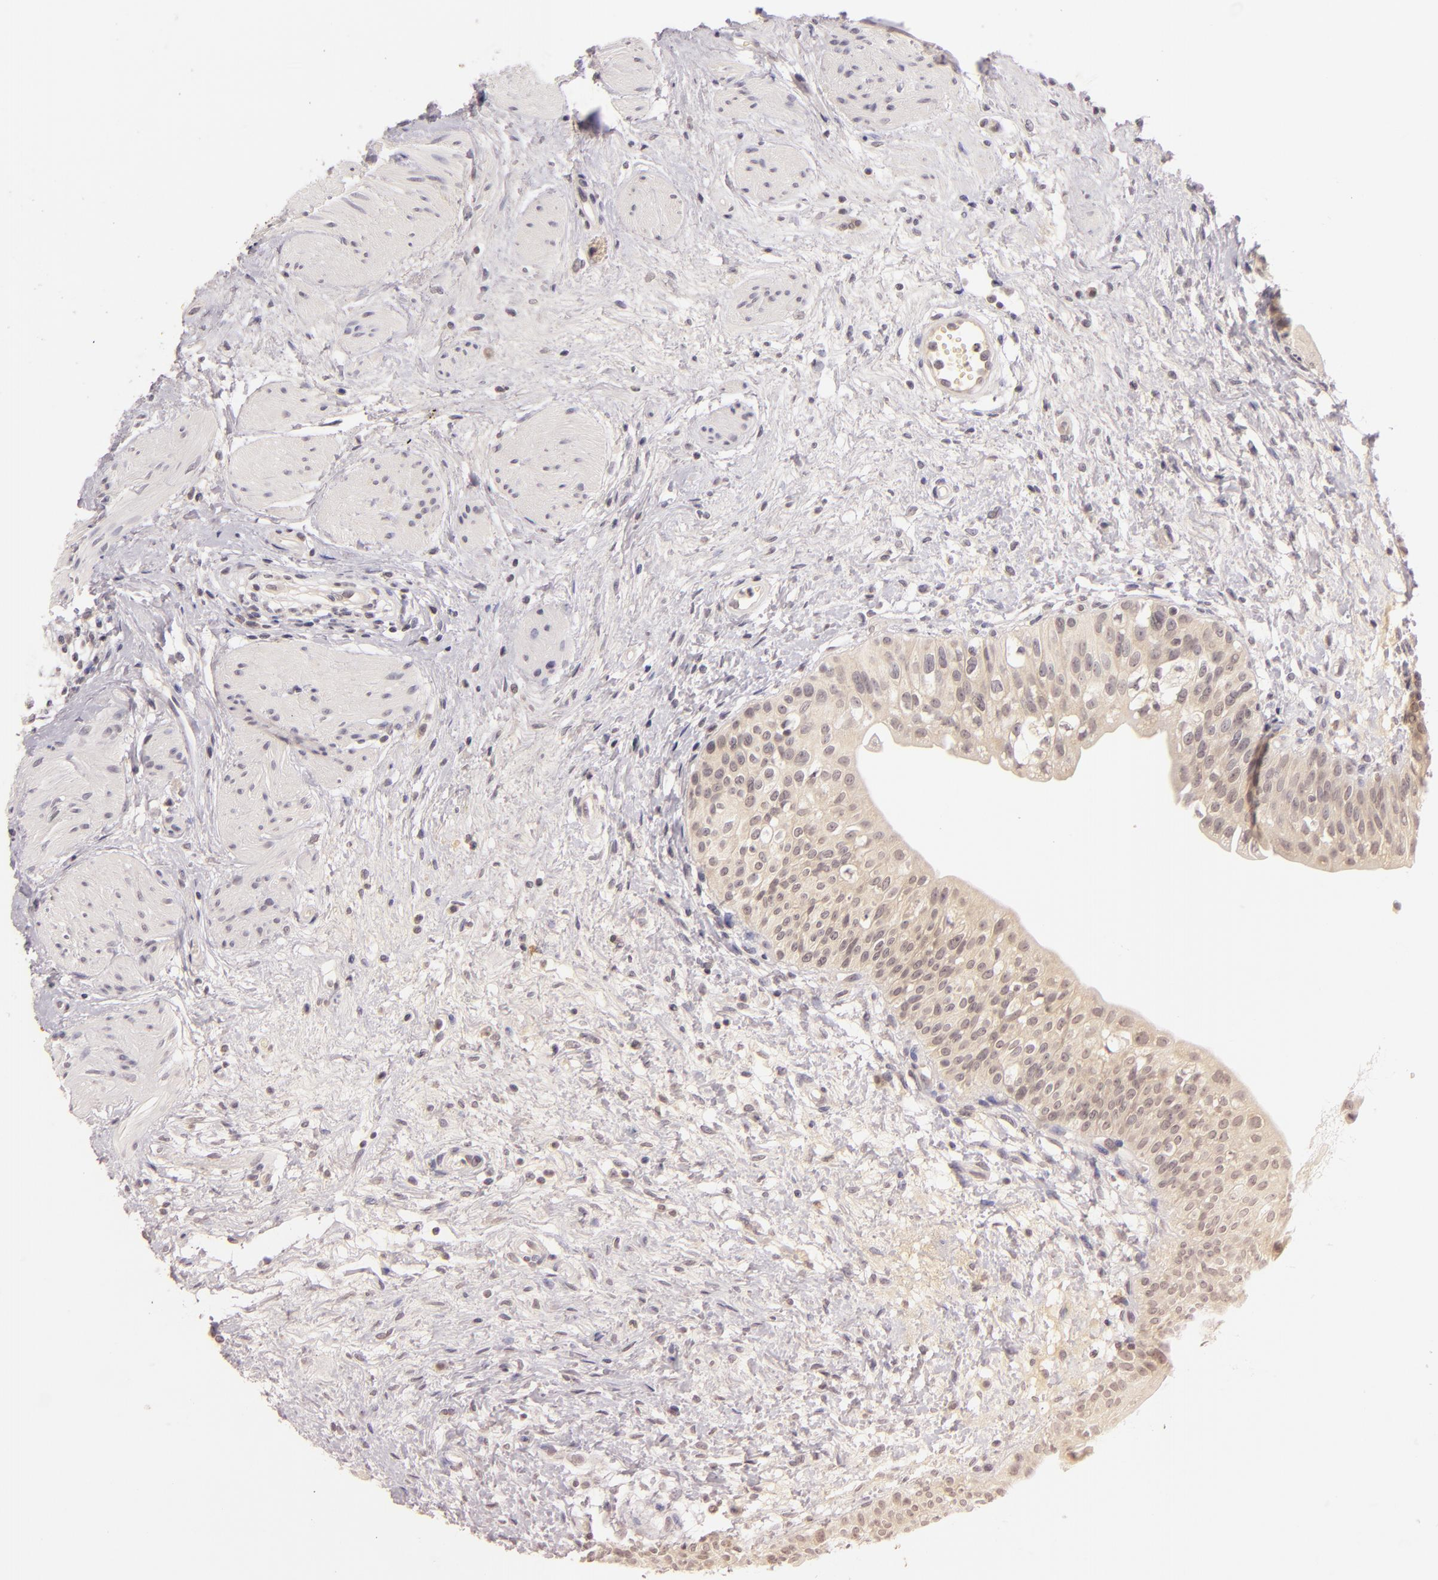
{"staining": {"intensity": "moderate", "quantity": ">75%", "location": "cytoplasmic/membranous,nuclear"}, "tissue": "urinary bladder", "cell_type": "Urothelial cells", "image_type": "normal", "snomed": [{"axis": "morphology", "description": "Normal tissue, NOS"}, {"axis": "topography", "description": "Urinary bladder"}], "caption": "Normal urinary bladder was stained to show a protein in brown. There is medium levels of moderate cytoplasmic/membranous,nuclear staining in about >75% of urothelial cells. The protein of interest is stained brown, and the nuclei are stained in blue (DAB IHC with brightfield microscopy, high magnification).", "gene": "CASP8", "patient": {"sex": "female", "age": 55}}